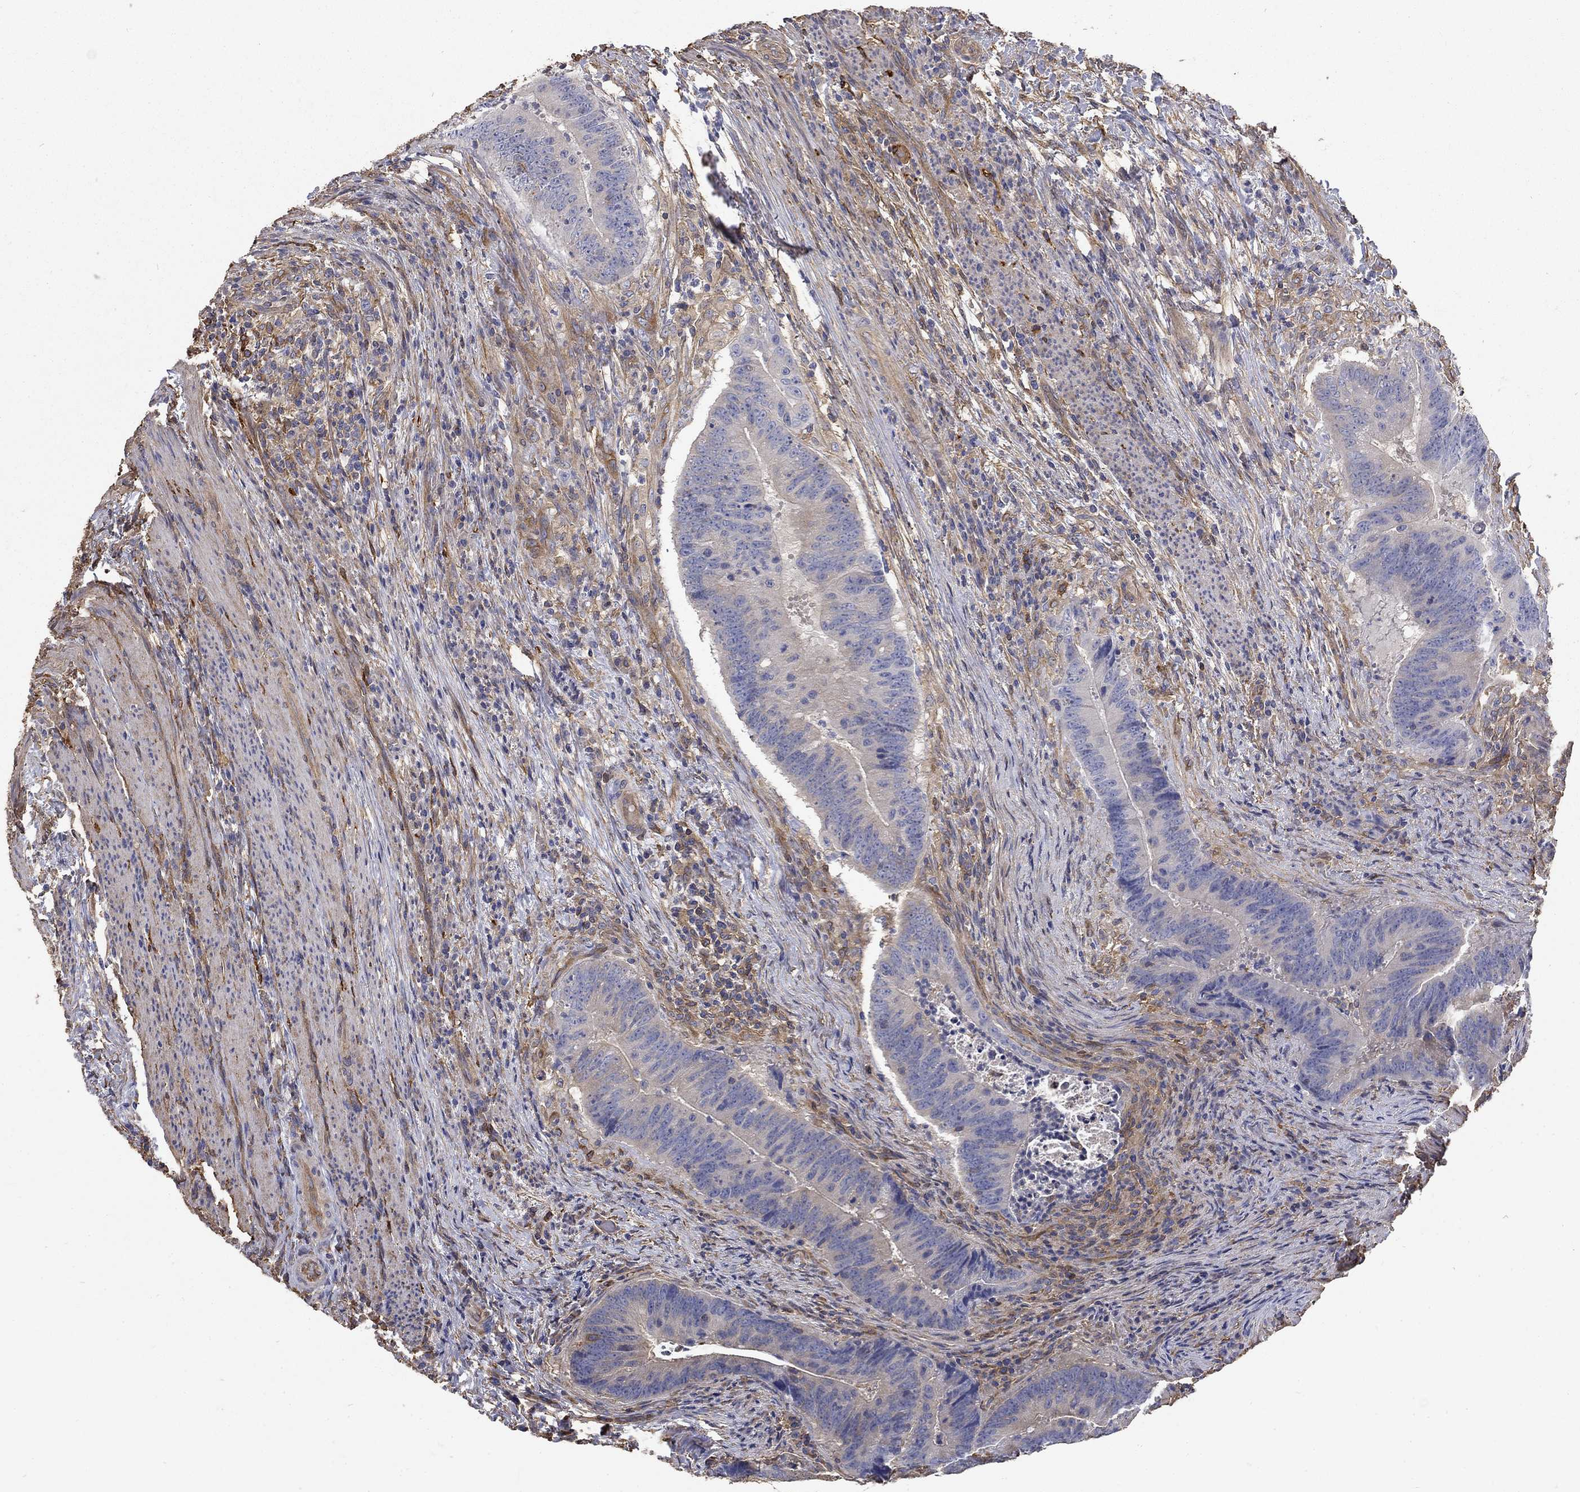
{"staining": {"intensity": "moderate", "quantity": "<25%", "location": "cytoplasmic/membranous"}, "tissue": "colorectal cancer", "cell_type": "Tumor cells", "image_type": "cancer", "snomed": [{"axis": "morphology", "description": "Adenocarcinoma, NOS"}, {"axis": "topography", "description": "Colon"}], "caption": "The photomicrograph exhibits staining of colorectal cancer (adenocarcinoma), revealing moderate cytoplasmic/membranous protein staining (brown color) within tumor cells.", "gene": "DPYSL2", "patient": {"sex": "female", "age": 87}}